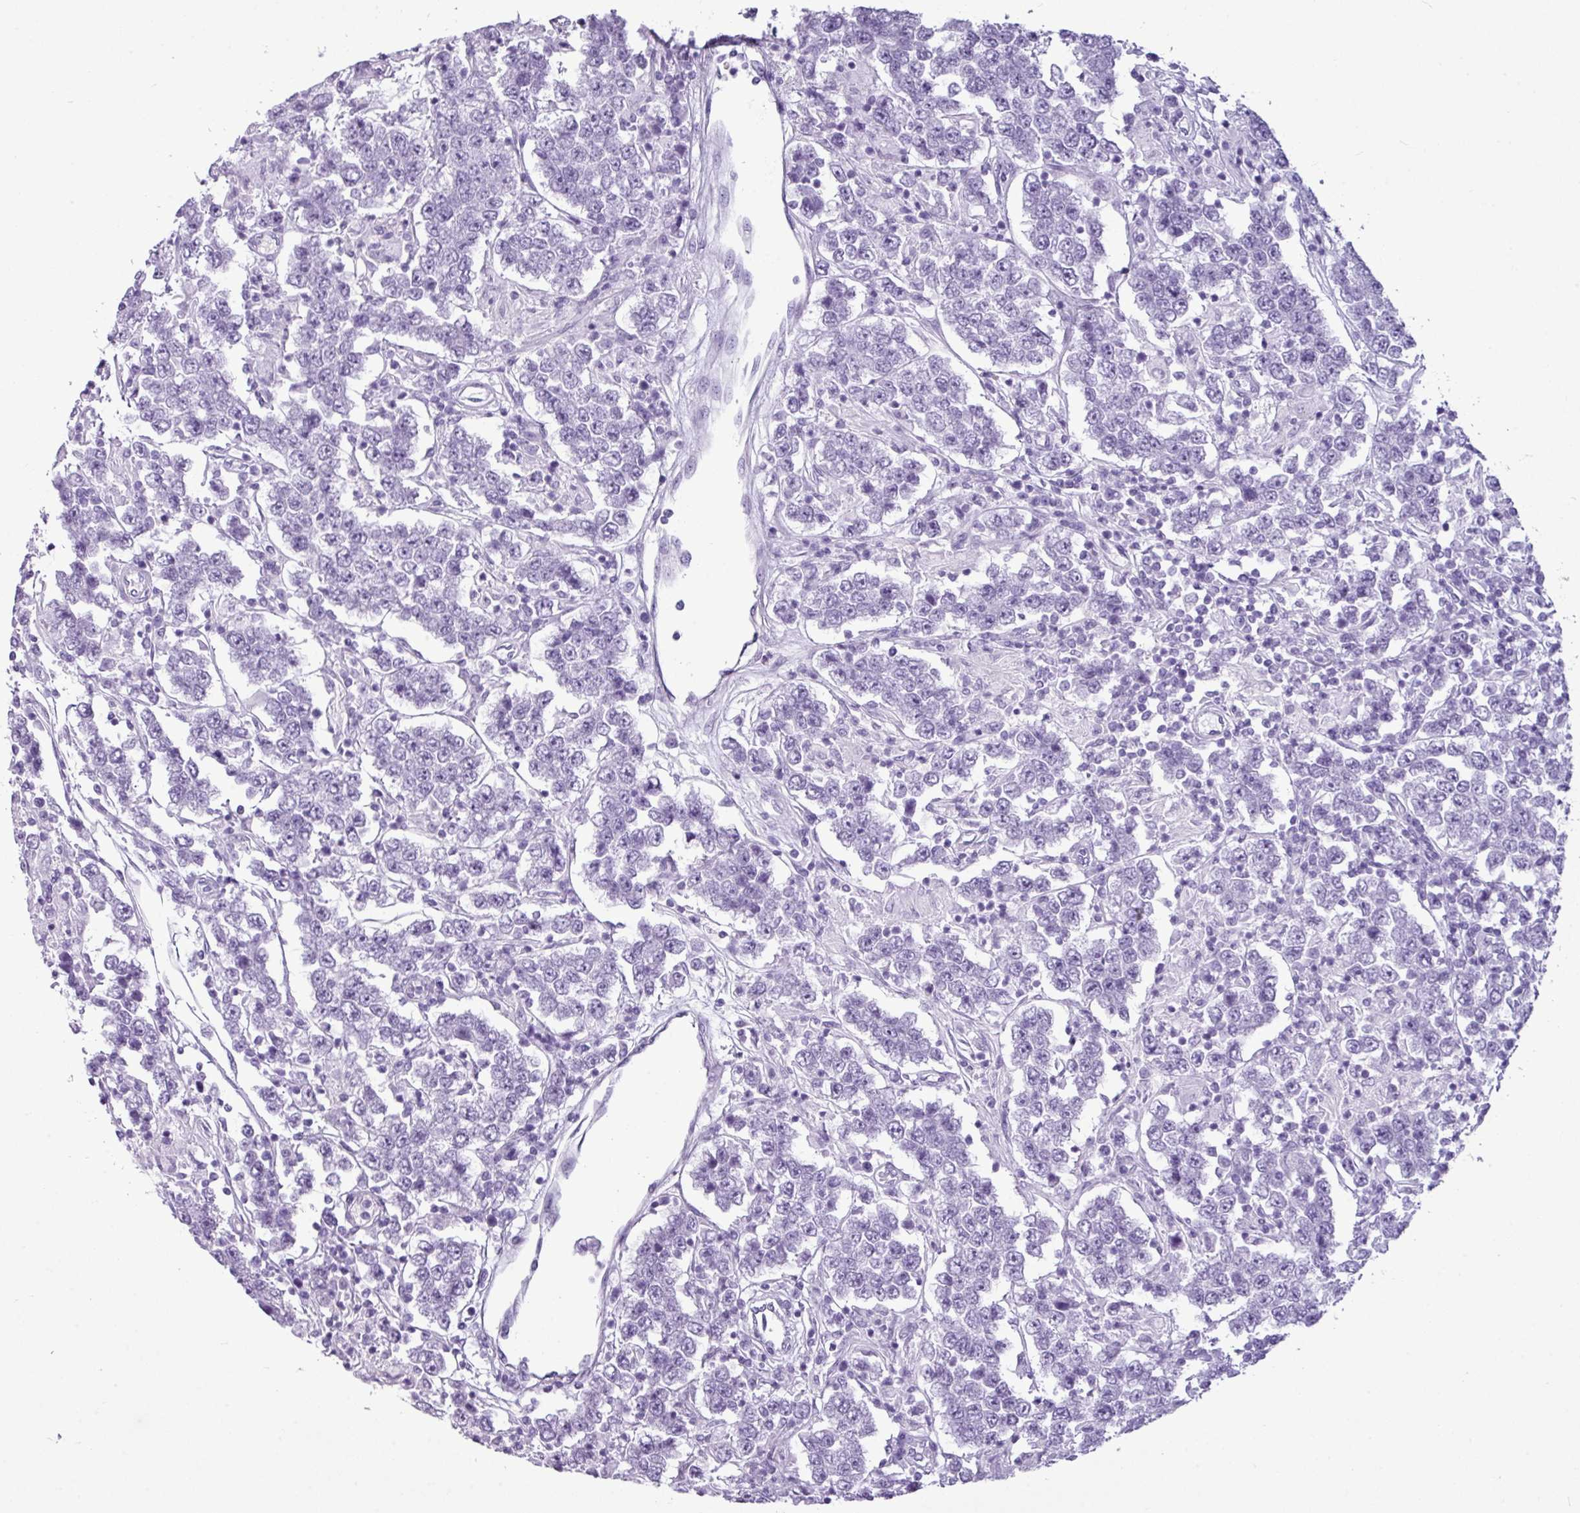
{"staining": {"intensity": "negative", "quantity": "none", "location": "none"}, "tissue": "testis cancer", "cell_type": "Tumor cells", "image_type": "cancer", "snomed": [{"axis": "morphology", "description": "Normal tissue, NOS"}, {"axis": "morphology", "description": "Urothelial carcinoma, High grade"}, {"axis": "morphology", "description": "Seminoma, NOS"}, {"axis": "morphology", "description": "Carcinoma, Embryonal, NOS"}, {"axis": "topography", "description": "Urinary bladder"}, {"axis": "topography", "description": "Testis"}], "caption": "Tumor cells show no significant expression in testis seminoma.", "gene": "AMY1B", "patient": {"sex": "male", "age": 41}}